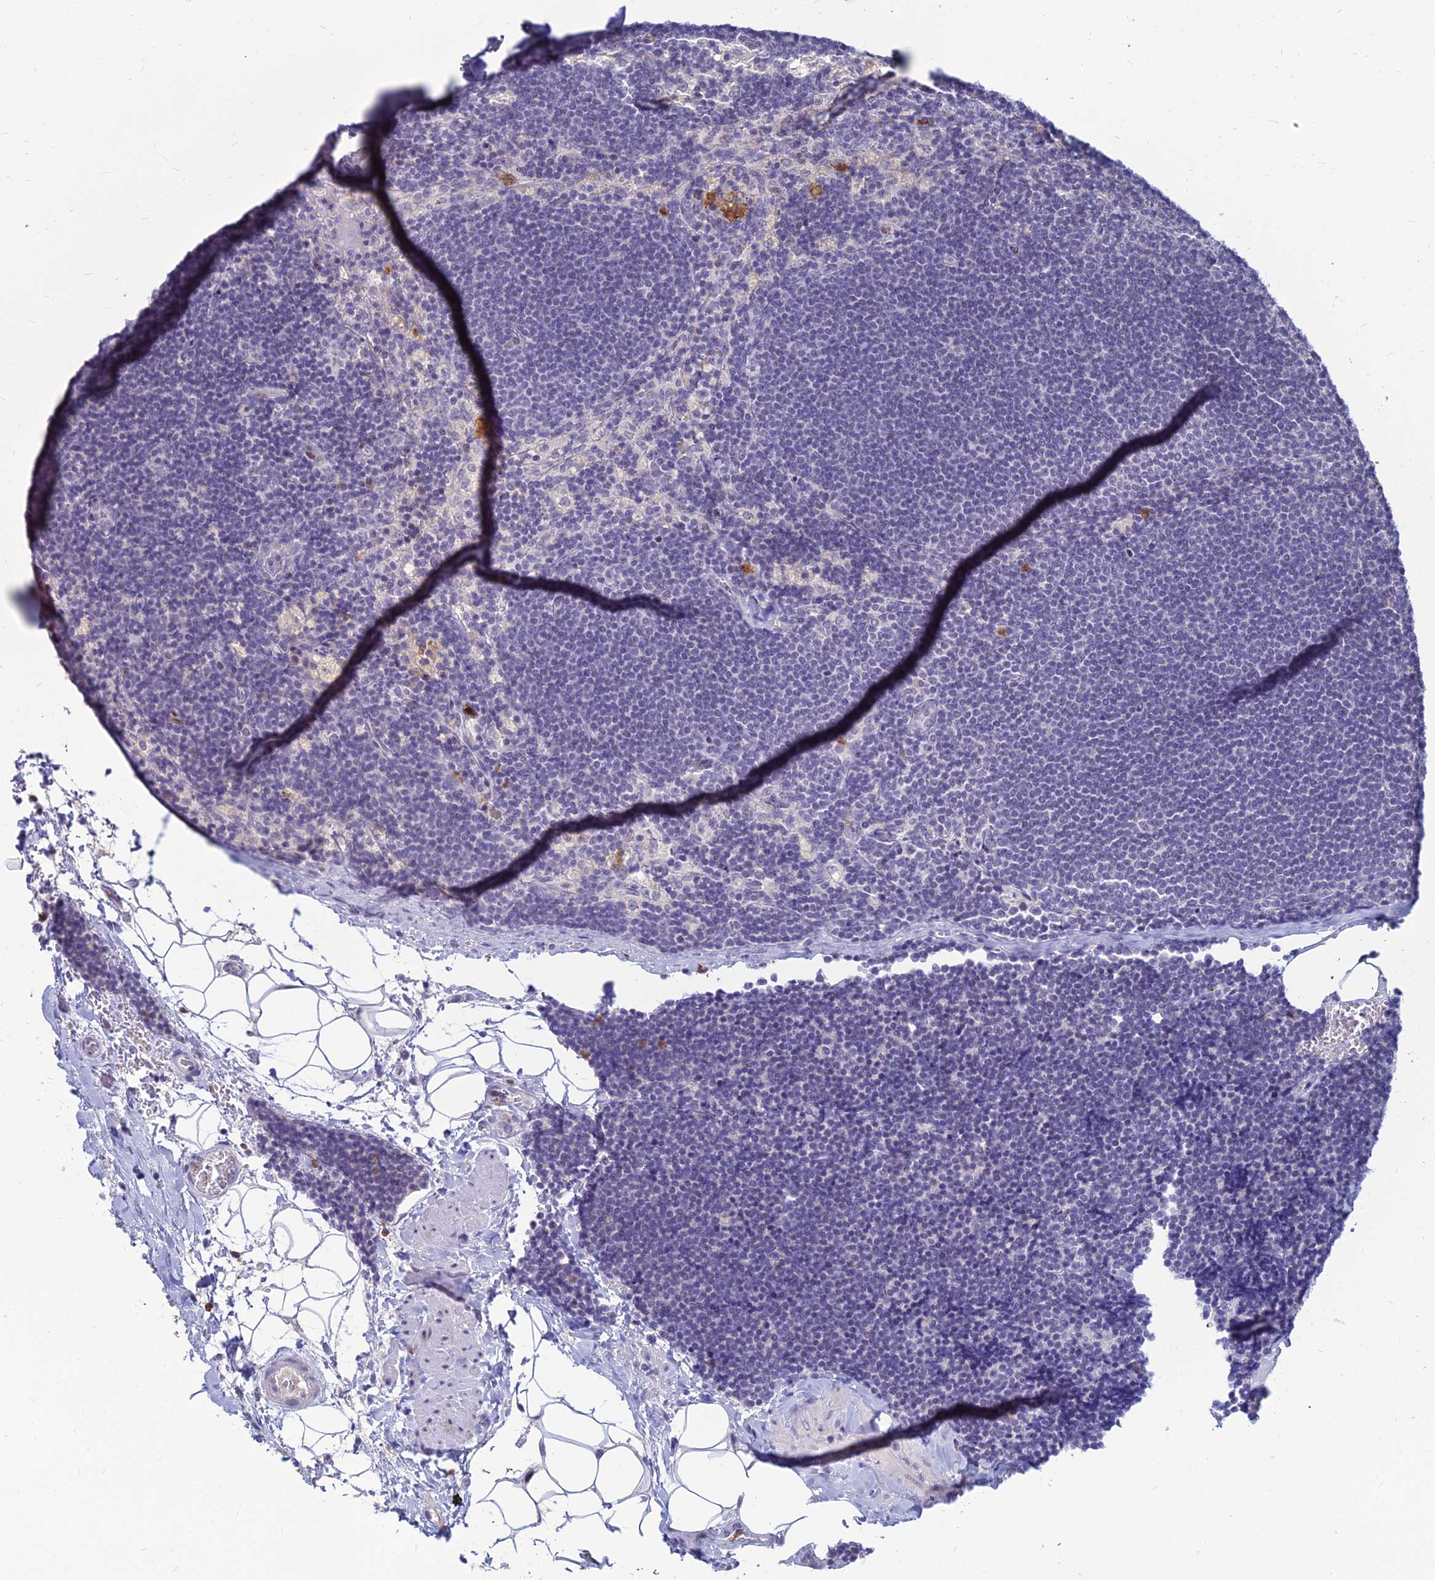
{"staining": {"intensity": "strong", "quantity": "<25%", "location": "cytoplasmic/membranous"}, "tissue": "lymph node", "cell_type": "Non-germinal center cells", "image_type": "normal", "snomed": [{"axis": "morphology", "description": "Normal tissue, NOS"}, {"axis": "topography", "description": "Lymph node"}], "caption": "IHC staining of normal lymph node, which demonstrates medium levels of strong cytoplasmic/membranous staining in approximately <25% of non-germinal center cells indicating strong cytoplasmic/membranous protein positivity. The staining was performed using DAB (brown) for protein detection and nuclei were counterstained in hematoxylin (blue).", "gene": "GOLGA6A", "patient": {"sex": "male", "age": 24}}